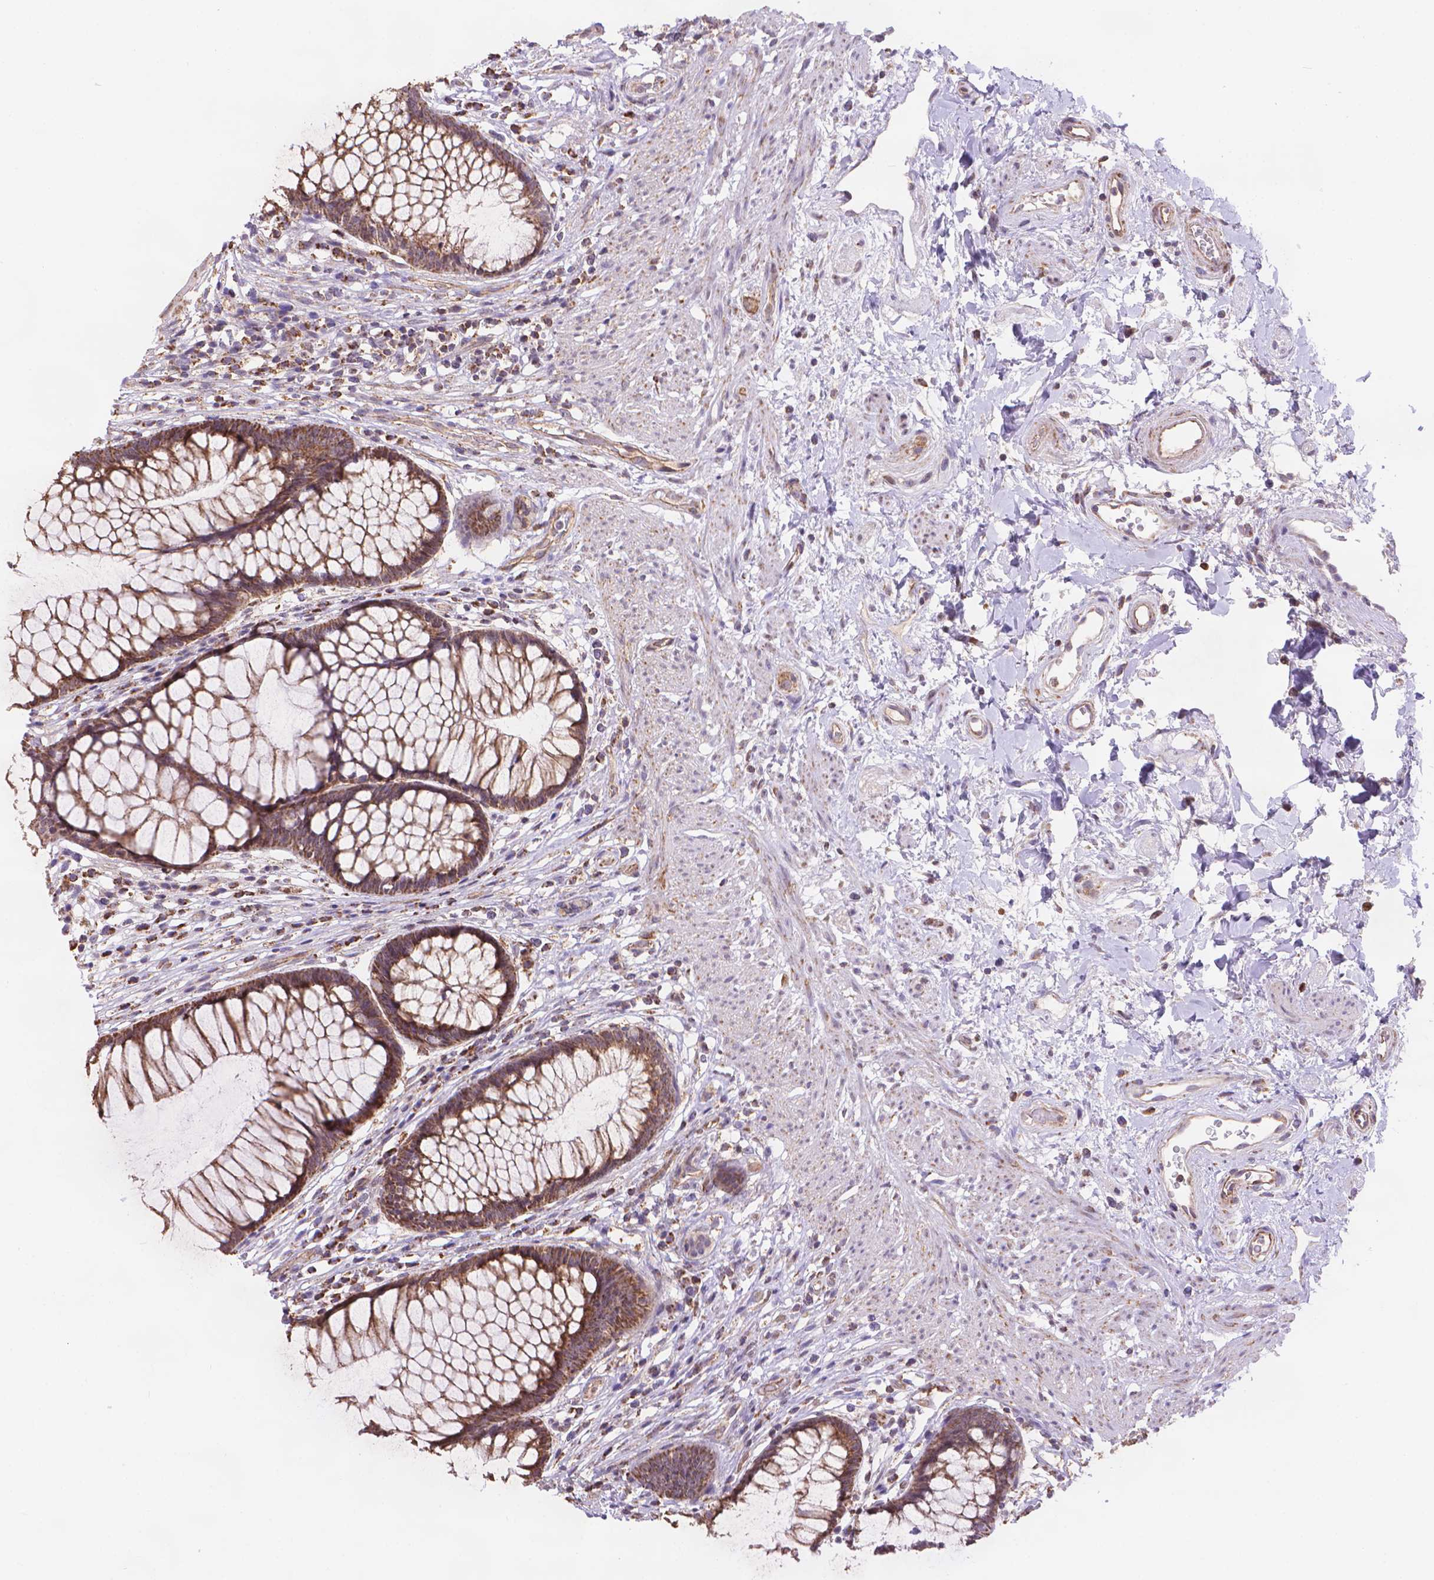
{"staining": {"intensity": "moderate", "quantity": ">75%", "location": "cytoplasmic/membranous"}, "tissue": "rectum", "cell_type": "Glandular cells", "image_type": "normal", "snomed": [{"axis": "morphology", "description": "Normal tissue, NOS"}, {"axis": "topography", "description": "Smooth muscle"}, {"axis": "topography", "description": "Rectum"}], "caption": "Brown immunohistochemical staining in benign human rectum reveals moderate cytoplasmic/membranous expression in about >75% of glandular cells.", "gene": "CYYR1", "patient": {"sex": "male", "age": 53}}